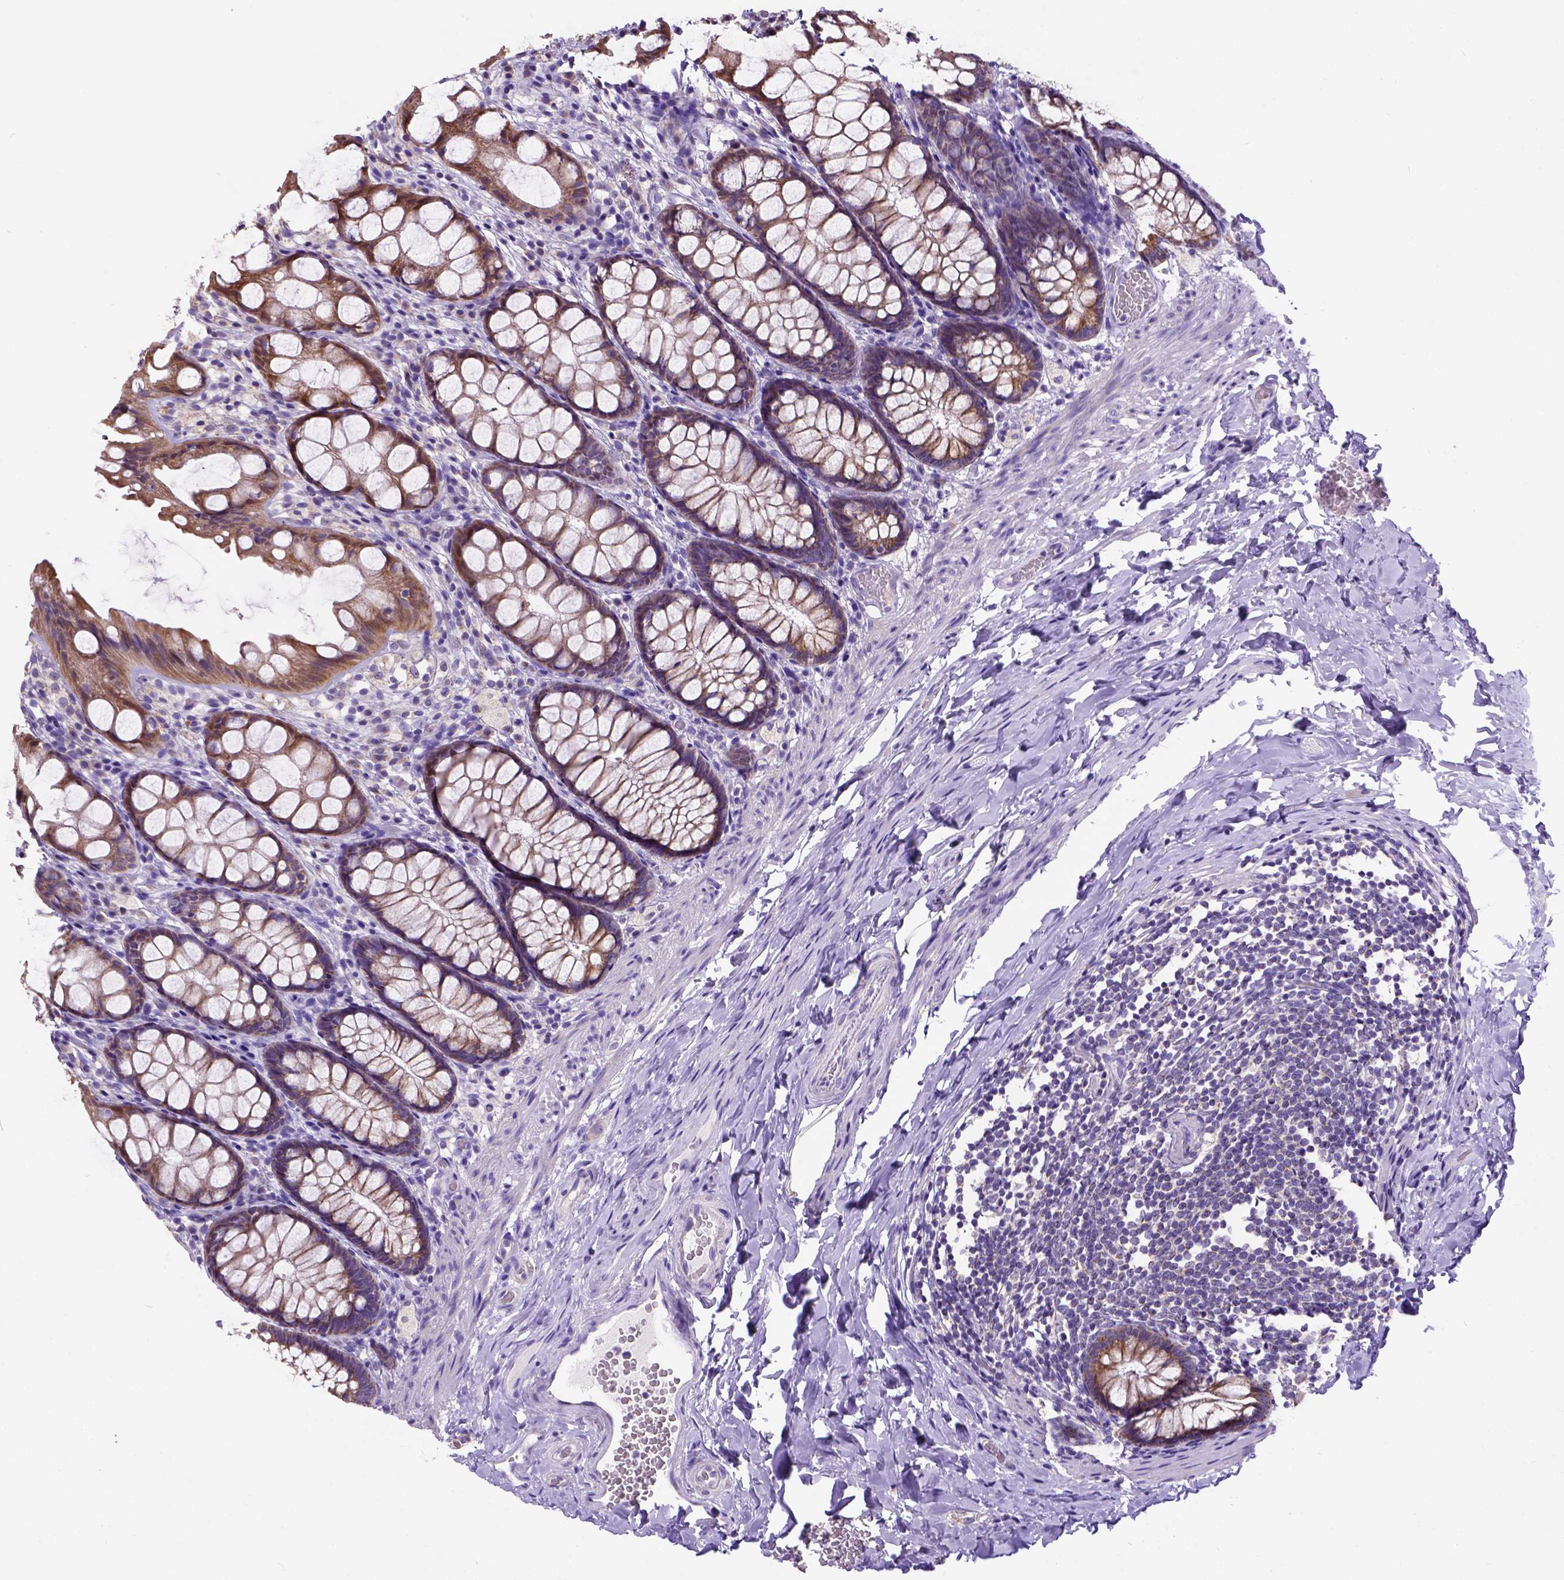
{"staining": {"intensity": "negative", "quantity": "none", "location": "none"}, "tissue": "colon", "cell_type": "Endothelial cells", "image_type": "normal", "snomed": [{"axis": "morphology", "description": "Normal tissue, NOS"}, {"axis": "topography", "description": "Colon"}], "caption": "The photomicrograph reveals no significant positivity in endothelial cells of colon.", "gene": "L2HGDH", "patient": {"sex": "male", "age": 47}}